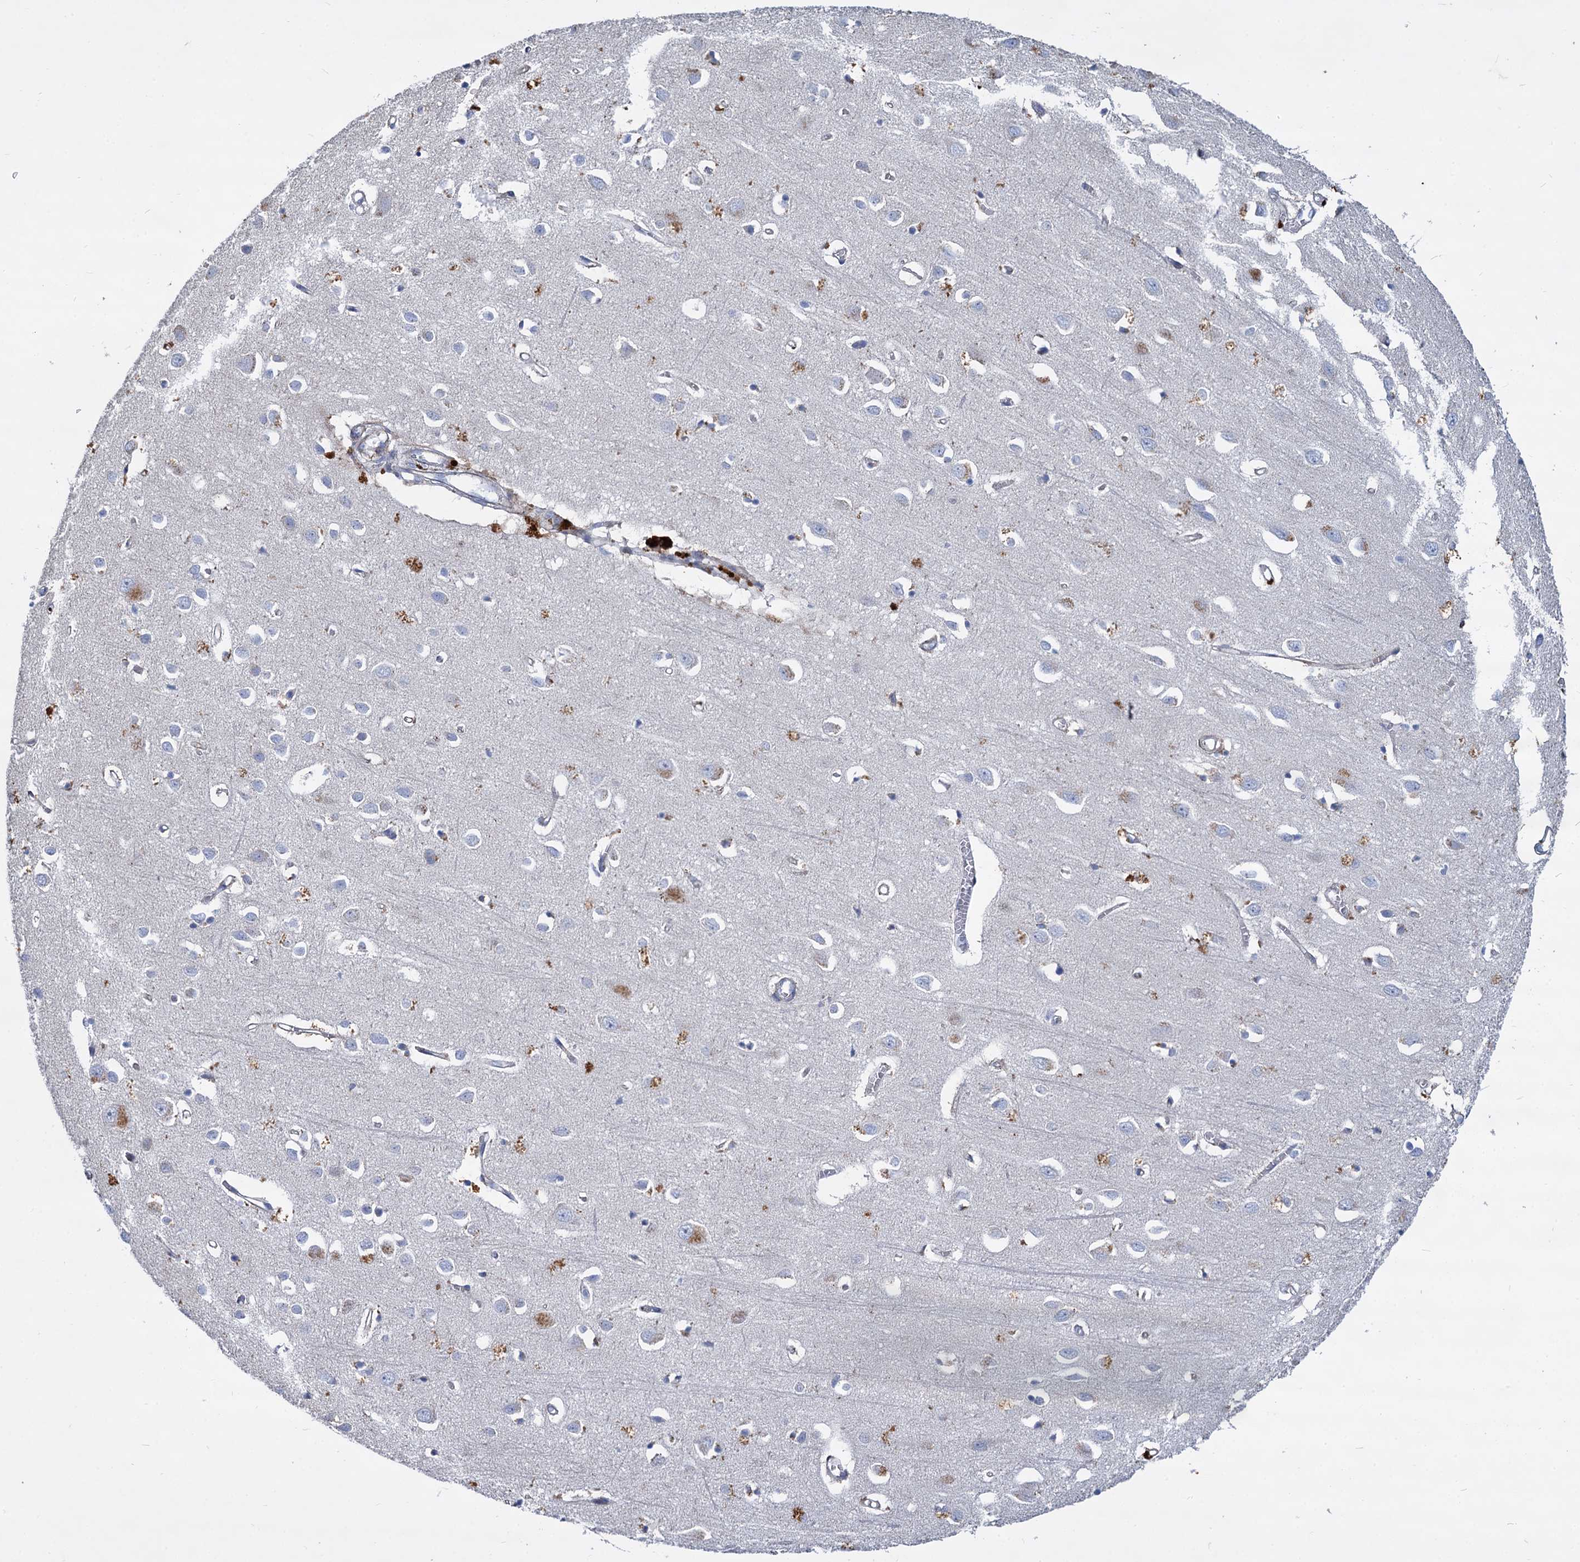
{"staining": {"intensity": "negative", "quantity": "none", "location": "none"}, "tissue": "cerebral cortex", "cell_type": "Endothelial cells", "image_type": "normal", "snomed": [{"axis": "morphology", "description": "Normal tissue, NOS"}, {"axis": "topography", "description": "Cerebral cortex"}], "caption": "This is an immunohistochemistry micrograph of normal cerebral cortex. There is no positivity in endothelial cells.", "gene": "TRIM77", "patient": {"sex": "female", "age": 64}}